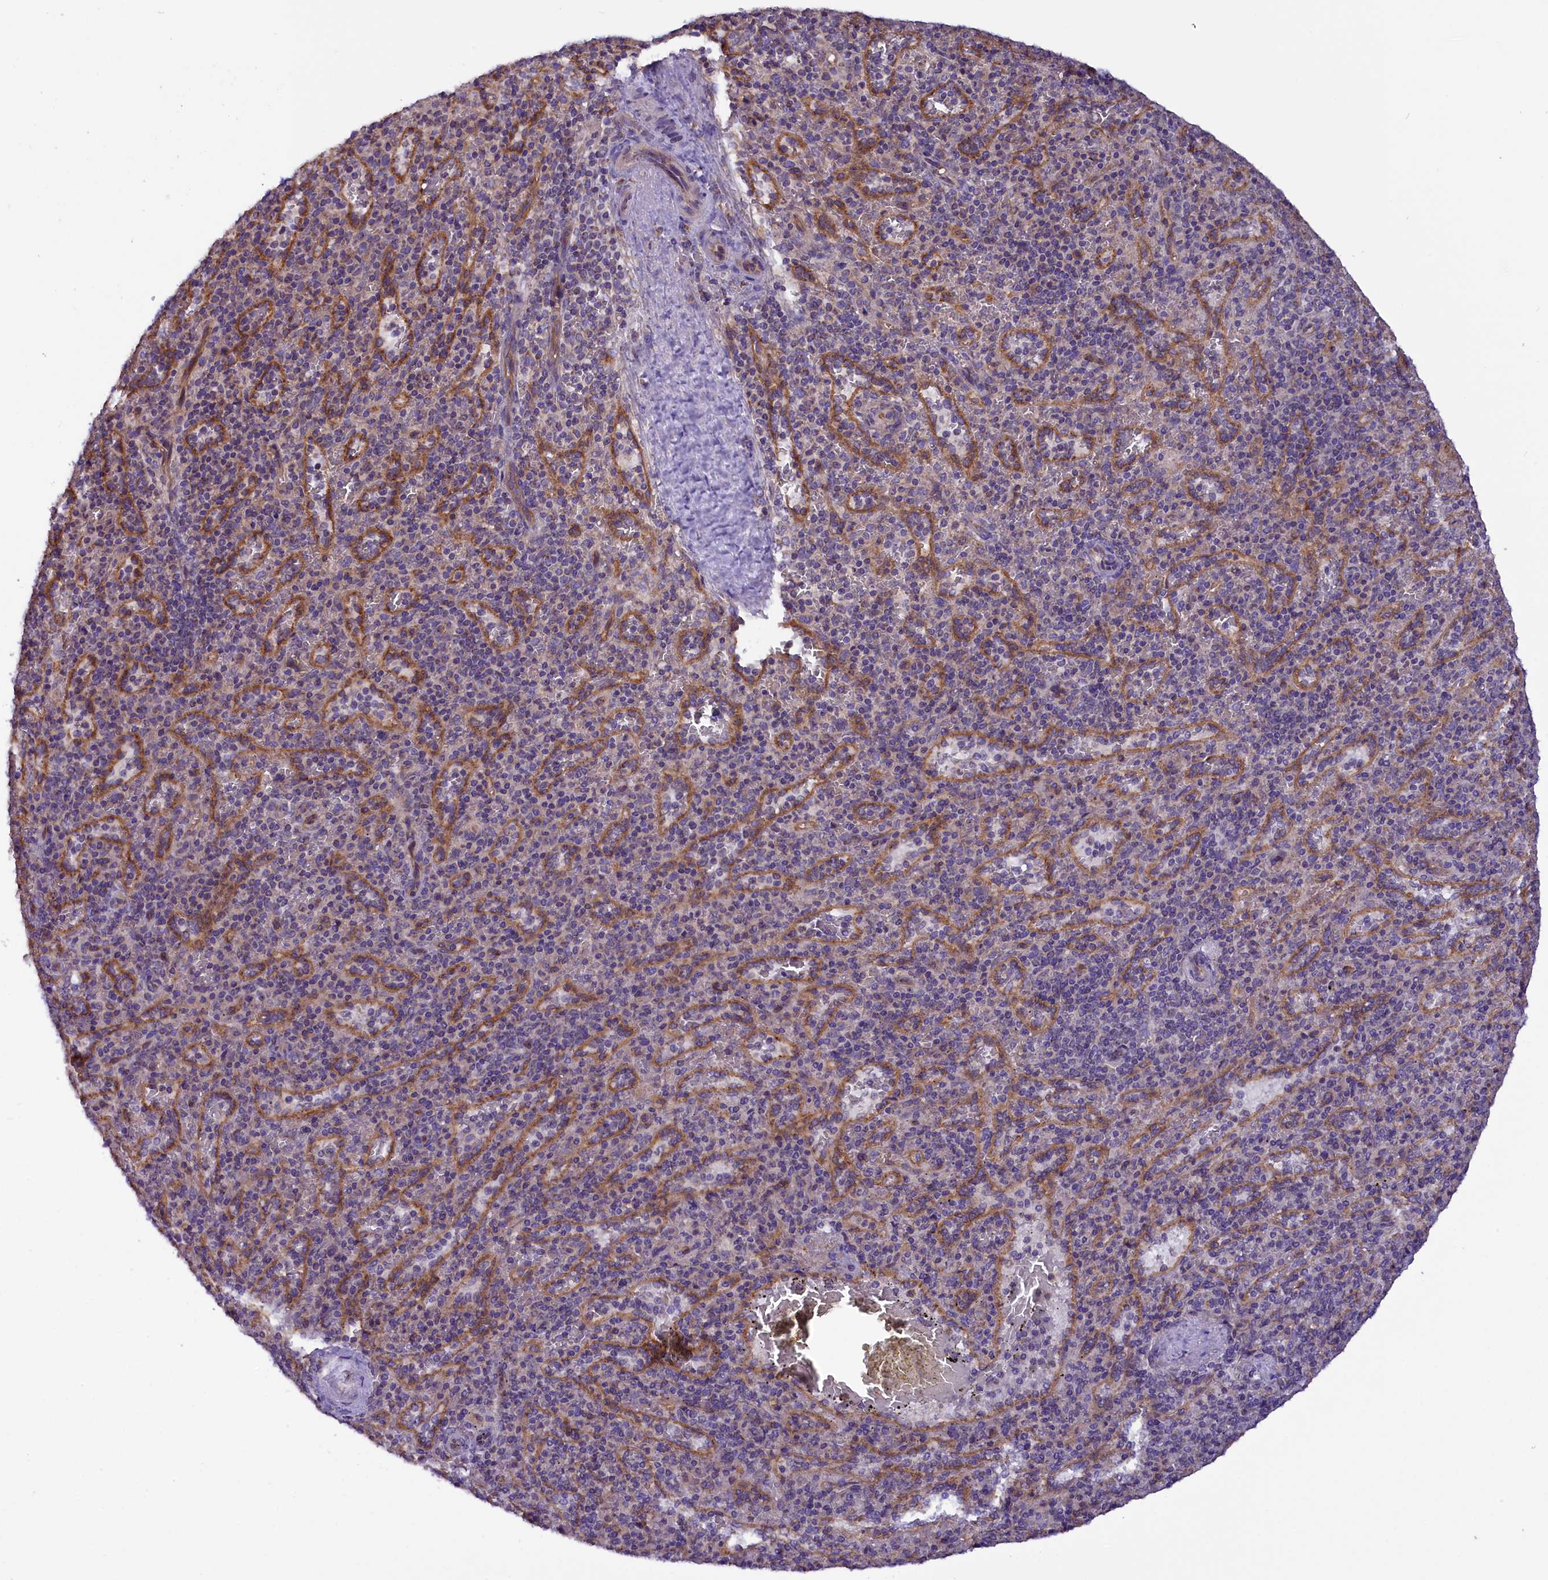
{"staining": {"intensity": "negative", "quantity": "none", "location": "none"}, "tissue": "spleen", "cell_type": "Cells in red pulp", "image_type": "normal", "snomed": [{"axis": "morphology", "description": "Normal tissue, NOS"}, {"axis": "topography", "description": "Spleen"}], "caption": "Immunohistochemistry image of normal human spleen stained for a protein (brown), which demonstrates no expression in cells in red pulp. (Stains: DAB immunohistochemistry (IHC) with hematoxylin counter stain, Microscopy: brightfield microscopy at high magnification).", "gene": "DNAJB9", "patient": {"sex": "male", "age": 82}}